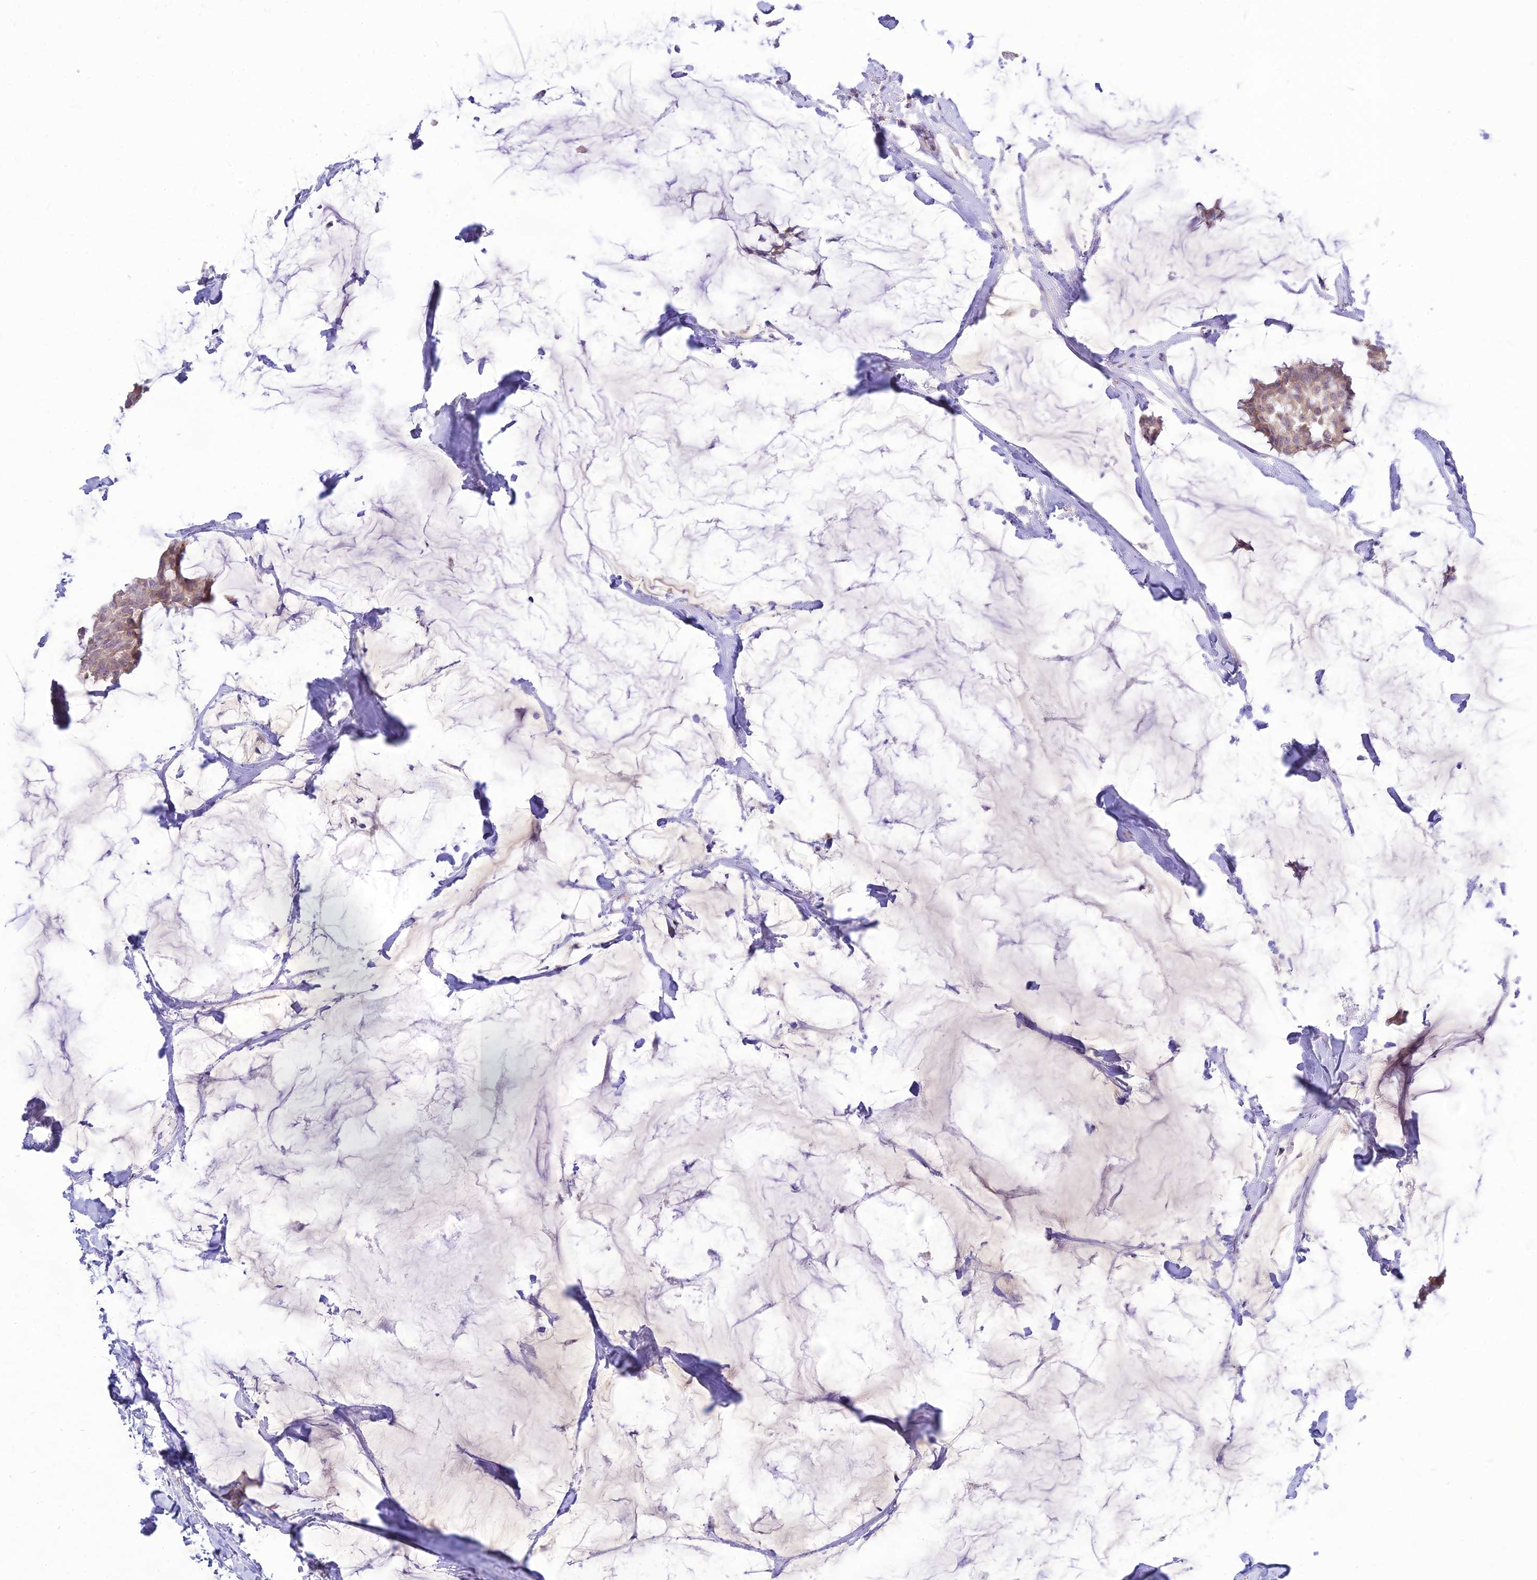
{"staining": {"intensity": "weak", "quantity": ">75%", "location": "cytoplasmic/membranous"}, "tissue": "breast cancer", "cell_type": "Tumor cells", "image_type": "cancer", "snomed": [{"axis": "morphology", "description": "Duct carcinoma"}, {"axis": "topography", "description": "Breast"}], "caption": "Immunohistochemistry of breast invasive ductal carcinoma demonstrates low levels of weak cytoplasmic/membranous expression in approximately >75% of tumor cells. Using DAB (brown) and hematoxylin (blue) stains, captured at high magnification using brightfield microscopy.", "gene": "TMEM40", "patient": {"sex": "female", "age": 93}}